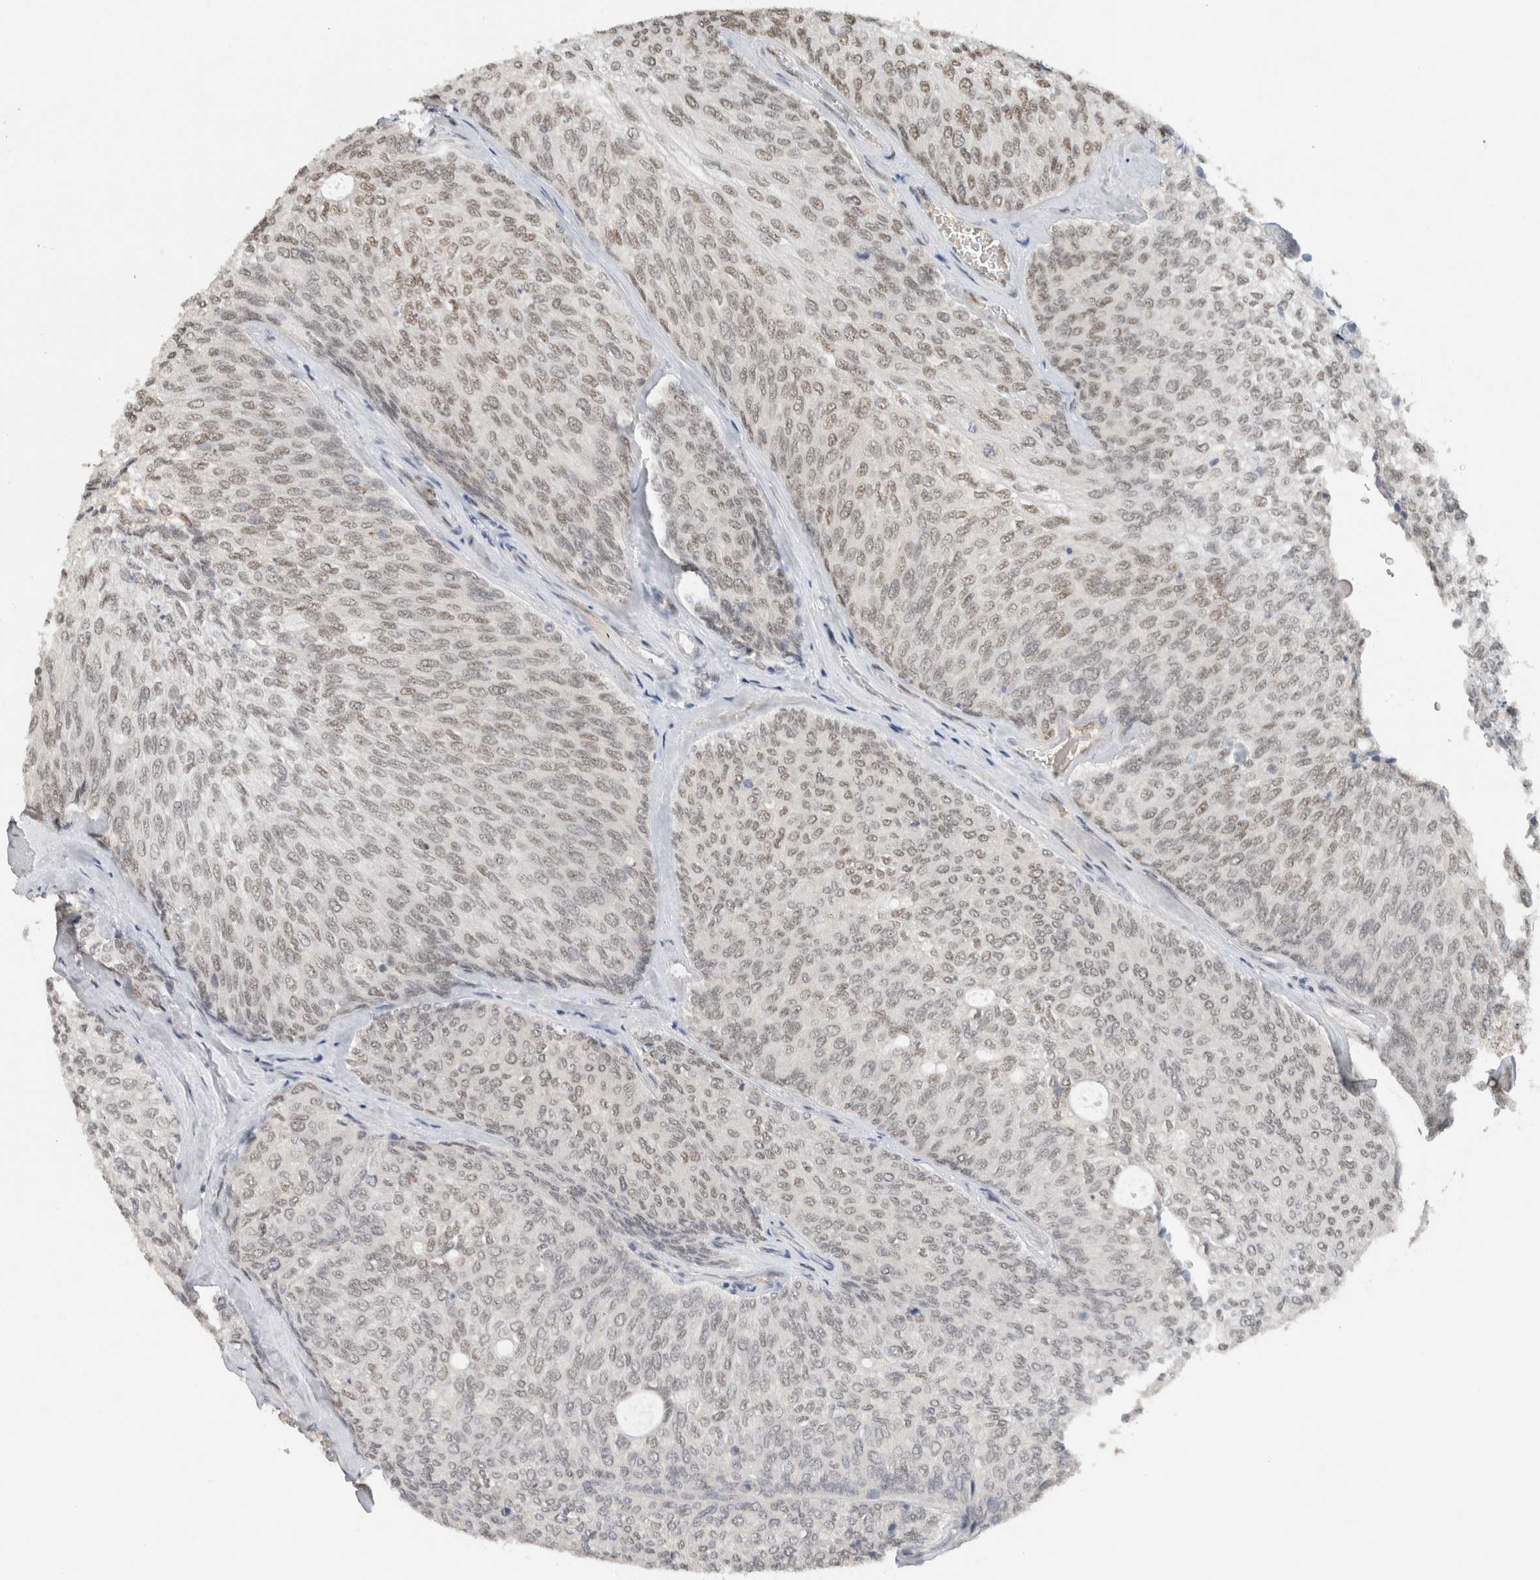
{"staining": {"intensity": "strong", "quantity": "25%-75%", "location": "nuclear"}, "tissue": "urothelial cancer", "cell_type": "Tumor cells", "image_type": "cancer", "snomed": [{"axis": "morphology", "description": "Urothelial carcinoma, Low grade"}, {"axis": "topography", "description": "Urinary bladder"}], "caption": "This is an image of immunohistochemistry (IHC) staining of low-grade urothelial carcinoma, which shows strong positivity in the nuclear of tumor cells.", "gene": "DDX42", "patient": {"sex": "female", "age": 79}}